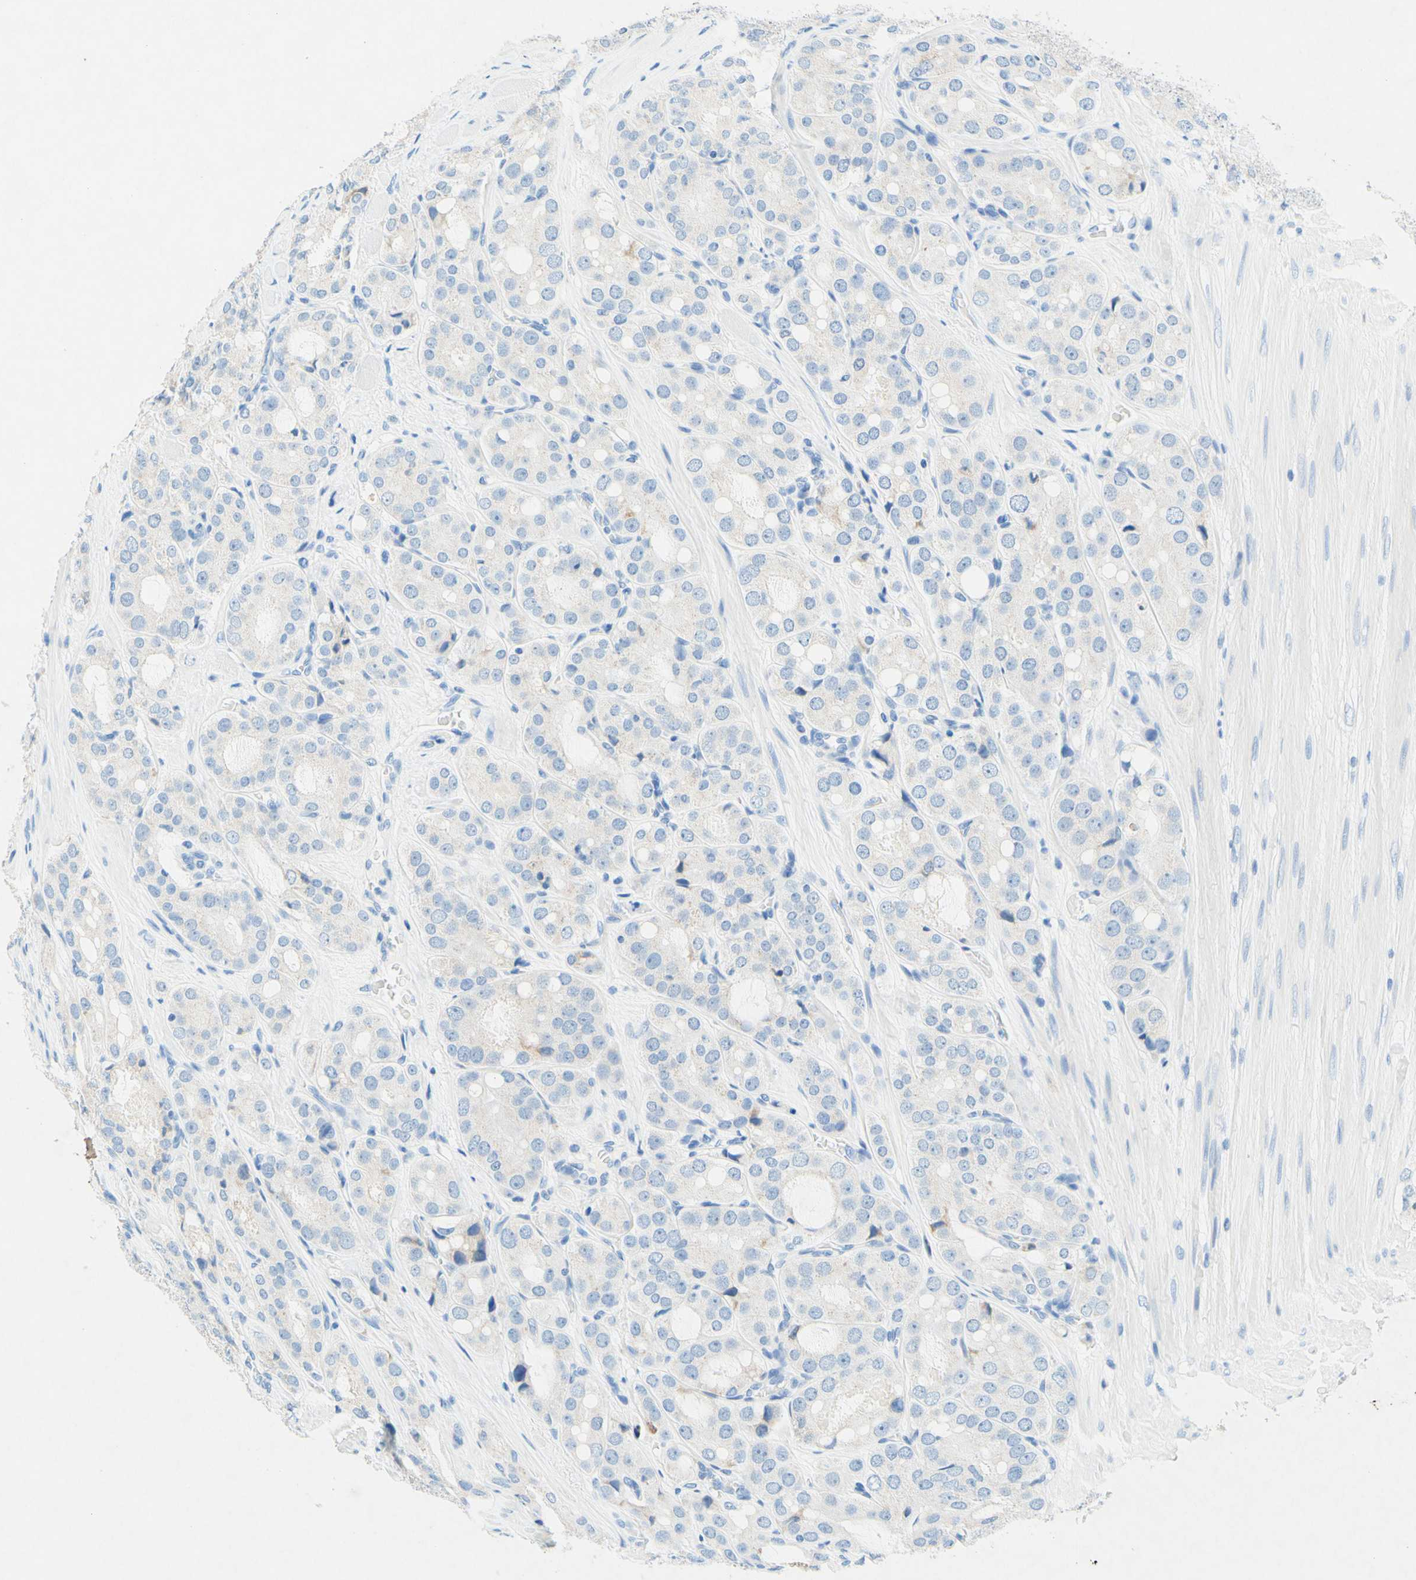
{"staining": {"intensity": "negative", "quantity": "none", "location": "none"}, "tissue": "prostate cancer", "cell_type": "Tumor cells", "image_type": "cancer", "snomed": [{"axis": "morphology", "description": "Adenocarcinoma, High grade"}, {"axis": "topography", "description": "Prostate"}], "caption": "Tumor cells show no significant protein positivity in prostate cancer (adenocarcinoma (high-grade)).", "gene": "SLC46A1", "patient": {"sex": "male", "age": 65}}